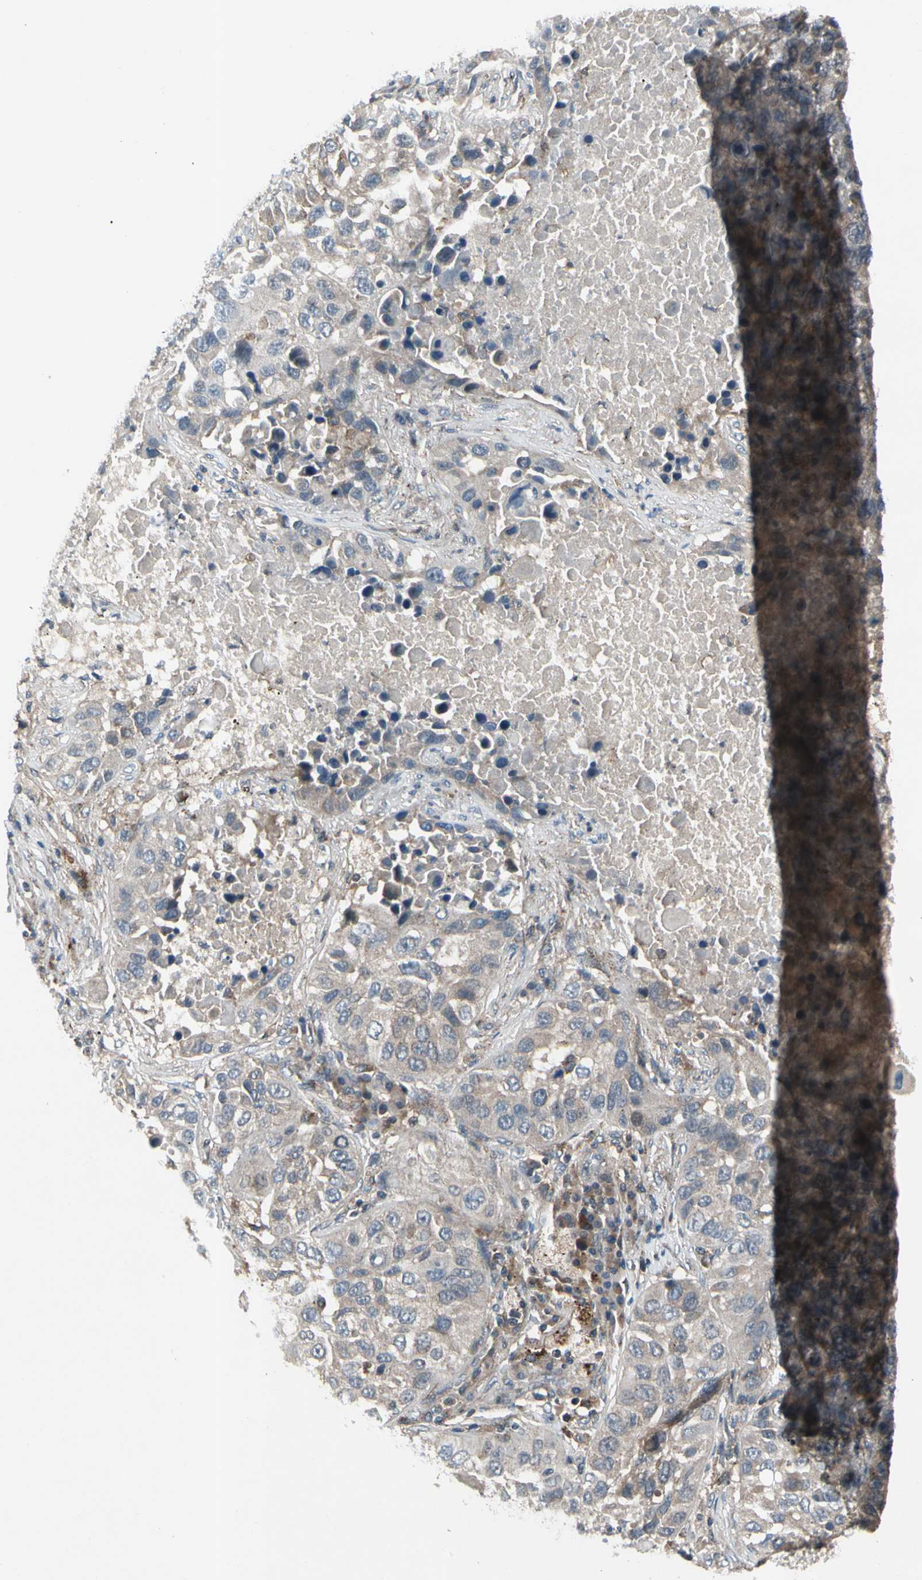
{"staining": {"intensity": "weak", "quantity": ">75%", "location": "cytoplasmic/membranous"}, "tissue": "lung cancer", "cell_type": "Tumor cells", "image_type": "cancer", "snomed": [{"axis": "morphology", "description": "Squamous cell carcinoma, NOS"}, {"axis": "topography", "description": "Lung"}], "caption": "Immunohistochemical staining of human lung cancer shows low levels of weak cytoplasmic/membranous staining in approximately >75% of tumor cells. Using DAB (3,3'-diaminobenzidine) (brown) and hematoxylin (blue) stains, captured at high magnification using brightfield microscopy.", "gene": "NMI", "patient": {"sex": "male", "age": 57}}